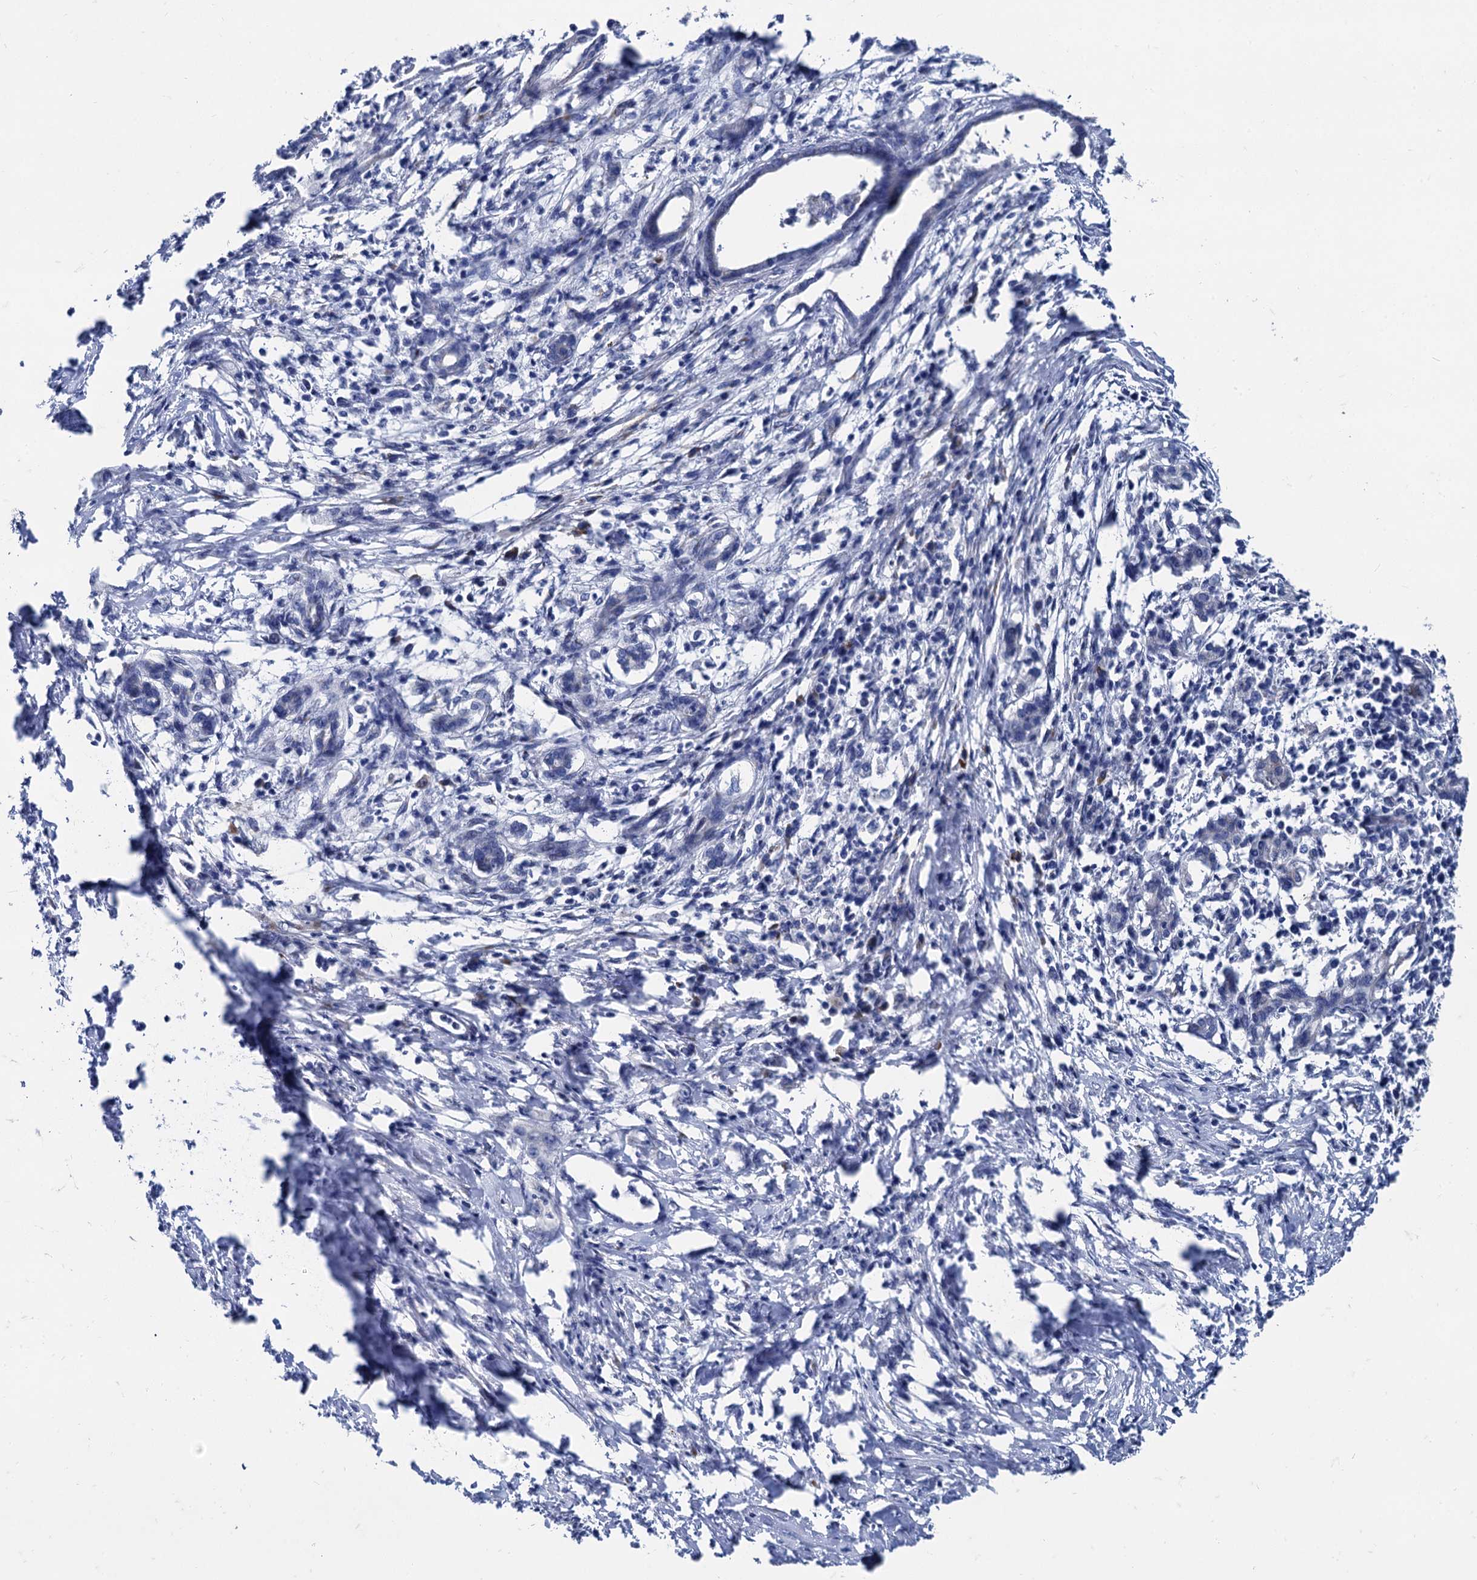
{"staining": {"intensity": "negative", "quantity": "none", "location": "none"}, "tissue": "pancreatic cancer", "cell_type": "Tumor cells", "image_type": "cancer", "snomed": [{"axis": "morphology", "description": "Adenocarcinoma, NOS"}, {"axis": "topography", "description": "Pancreas"}], "caption": "There is no significant expression in tumor cells of adenocarcinoma (pancreatic).", "gene": "FOXR2", "patient": {"sex": "female", "age": 55}}